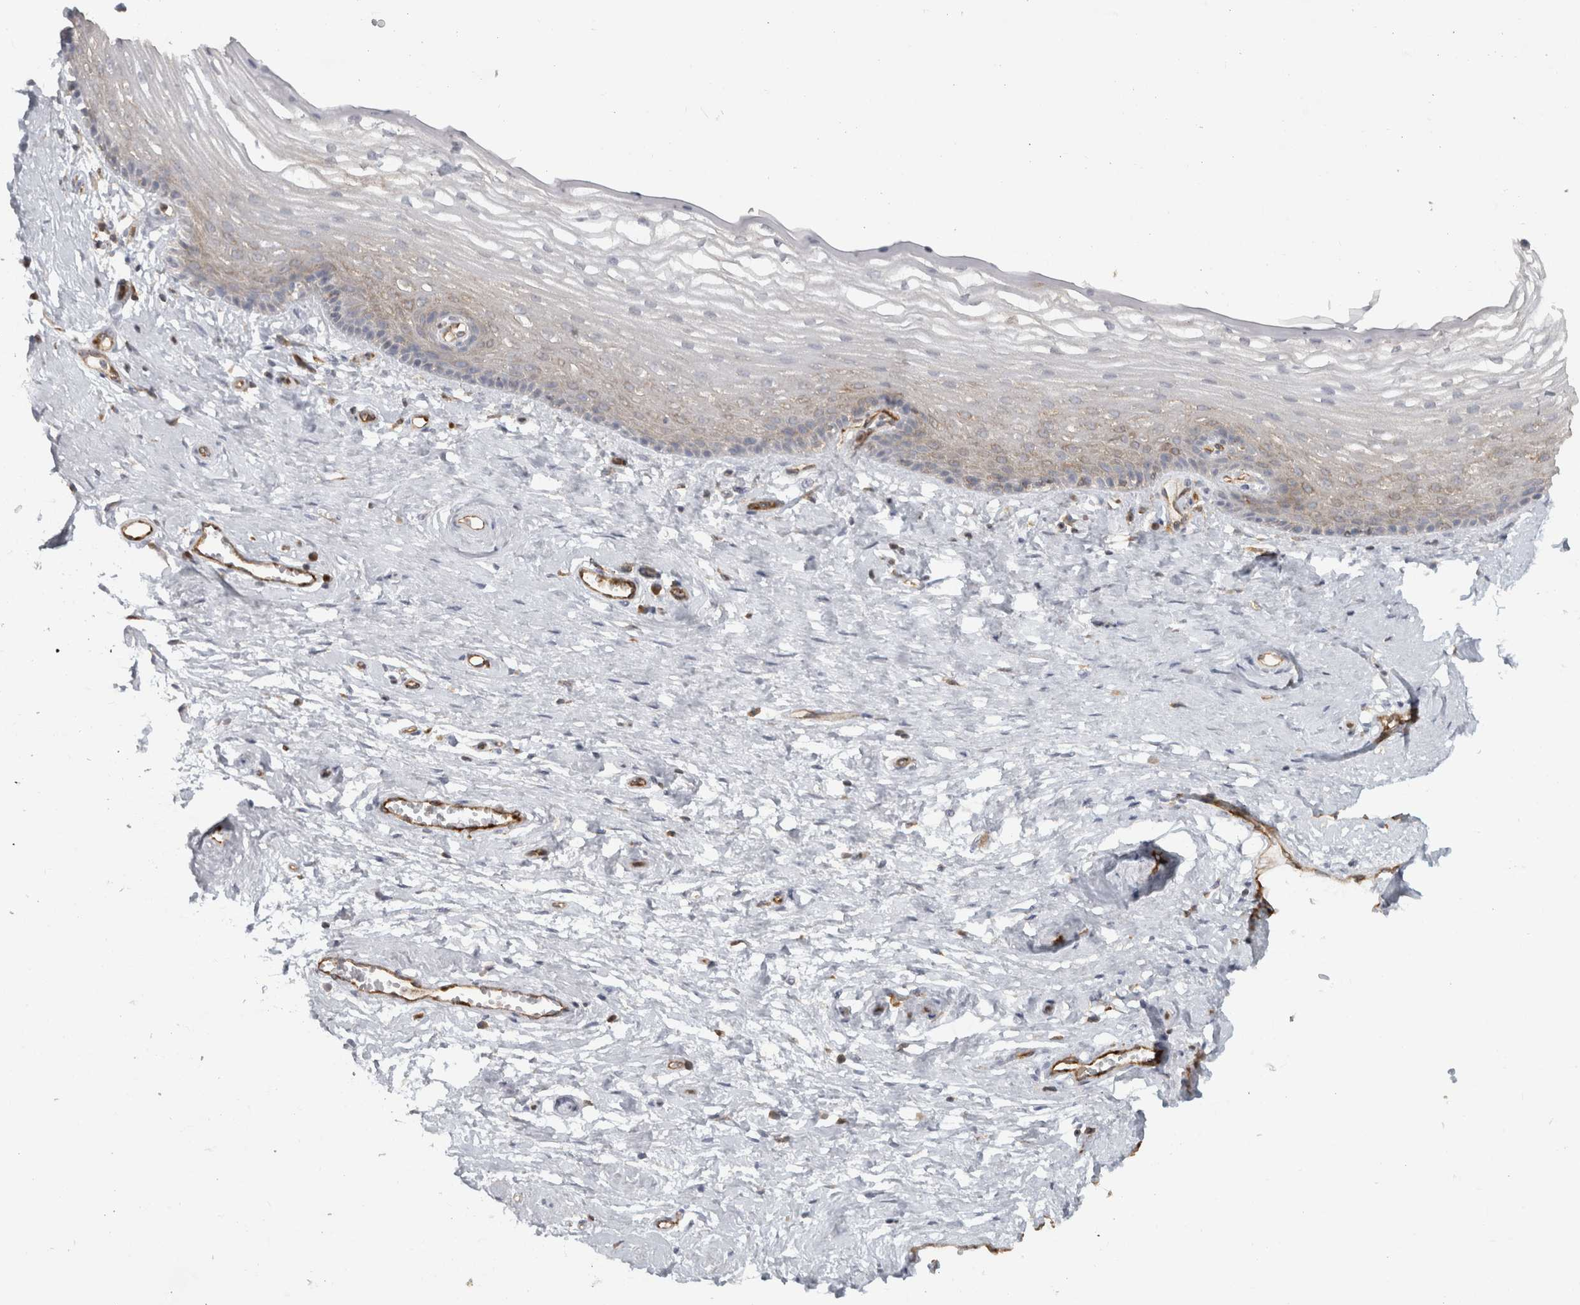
{"staining": {"intensity": "weak", "quantity": "<25%", "location": "cytoplasmic/membranous"}, "tissue": "vagina", "cell_type": "Squamous epithelial cells", "image_type": "normal", "snomed": [{"axis": "morphology", "description": "Normal tissue, NOS"}, {"axis": "topography", "description": "Vagina"}], "caption": "An image of vagina stained for a protein reveals no brown staining in squamous epithelial cells. Brightfield microscopy of immunohistochemistry stained with DAB (brown) and hematoxylin (blue), captured at high magnification.", "gene": "HLA", "patient": {"sex": "female", "age": 46}}